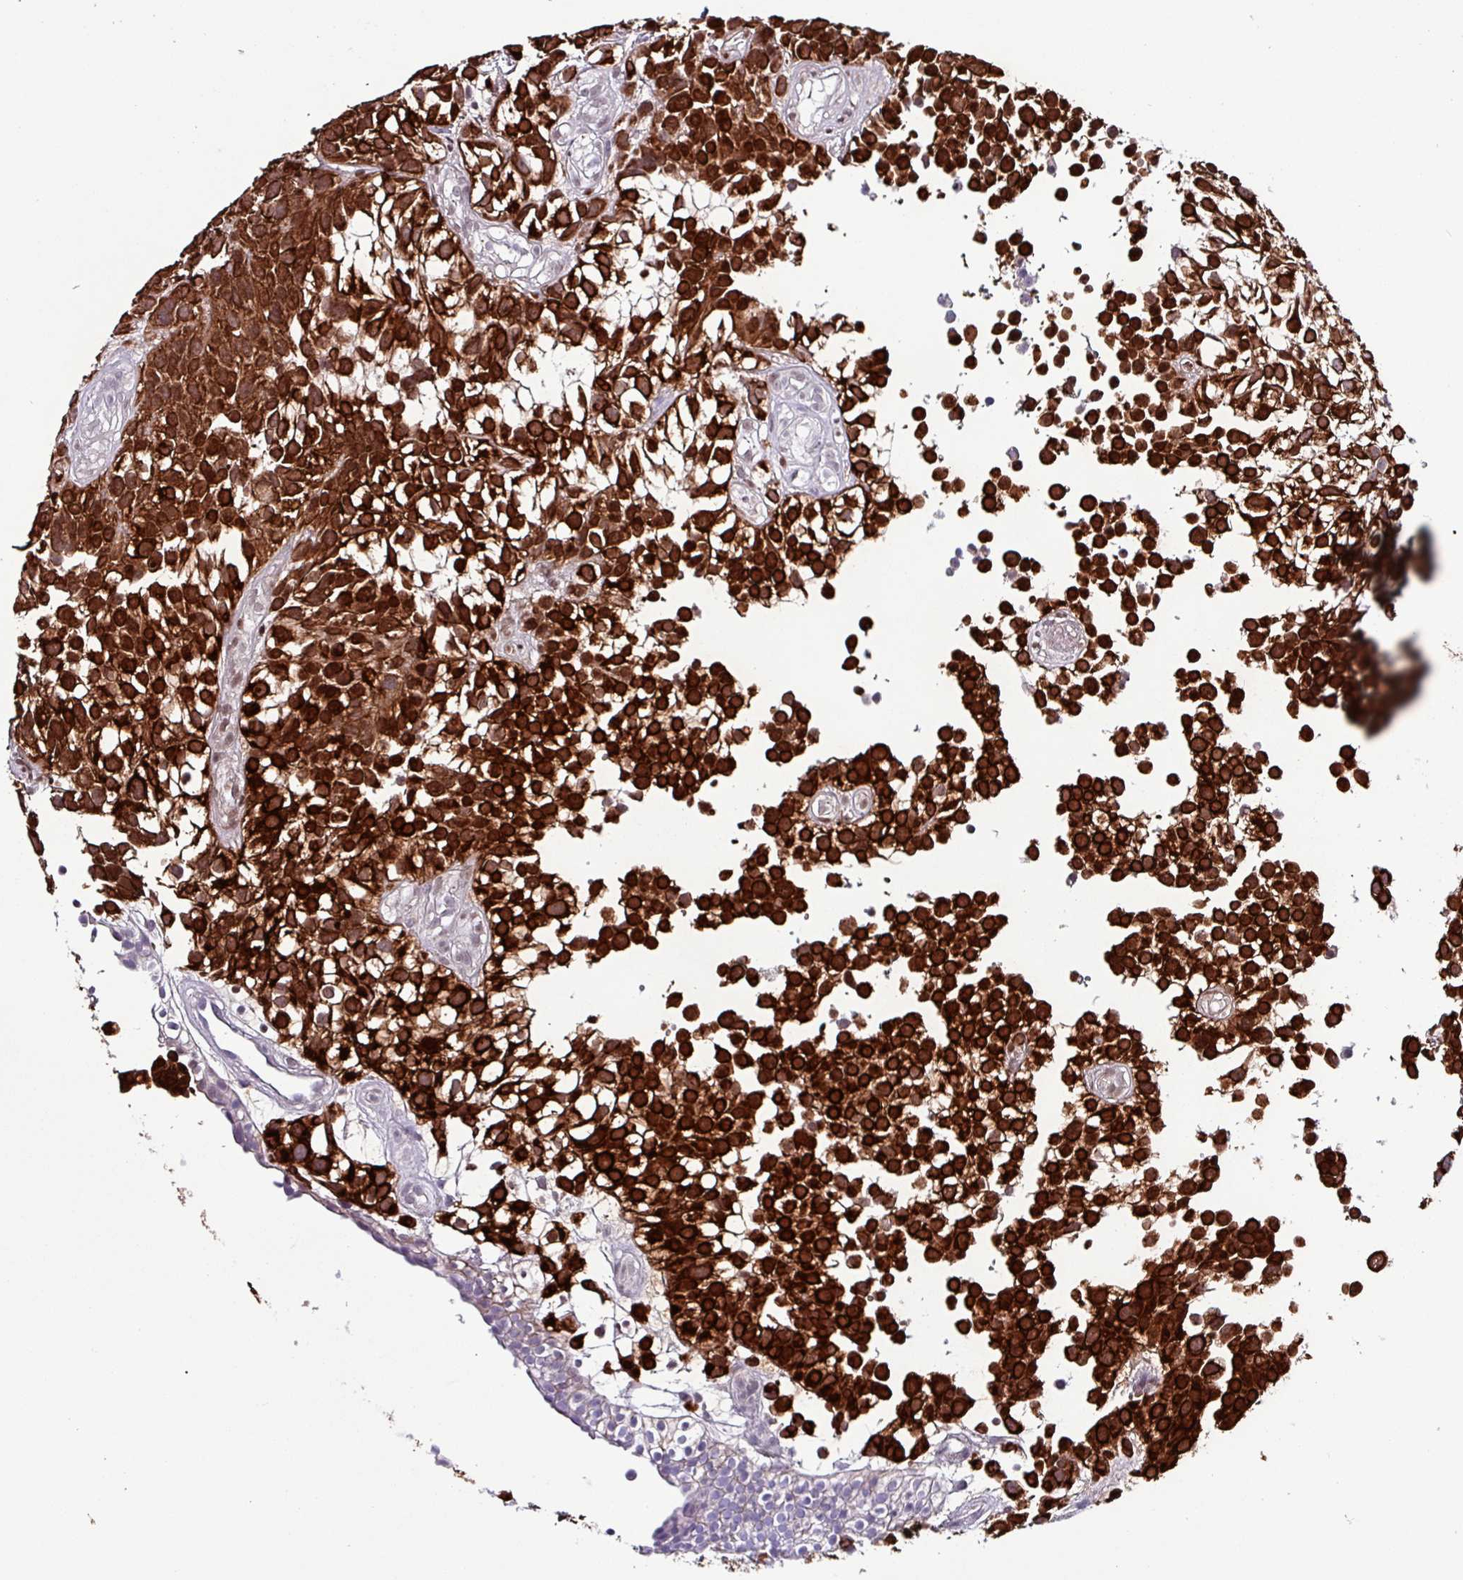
{"staining": {"intensity": "strong", "quantity": ">75%", "location": "cytoplasmic/membranous"}, "tissue": "urothelial cancer", "cell_type": "Tumor cells", "image_type": "cancer", "snomed": [{"axis": "morphology", "description": "Urothelial carcinoma, High grade"}, {"axis": "topography", "description": "Urinary bladder"}], "caption": "Brown immunohistochemical staining in high-grade urothelial carcinoma reveals strong cytoplasmic/membranous expression in about >75% of tumor cells. The protein of interest is shown in brown color, while the nuclei are stained blue.", "gene": "KRT6C", "patient": {"sex": "male", "age": 56}}